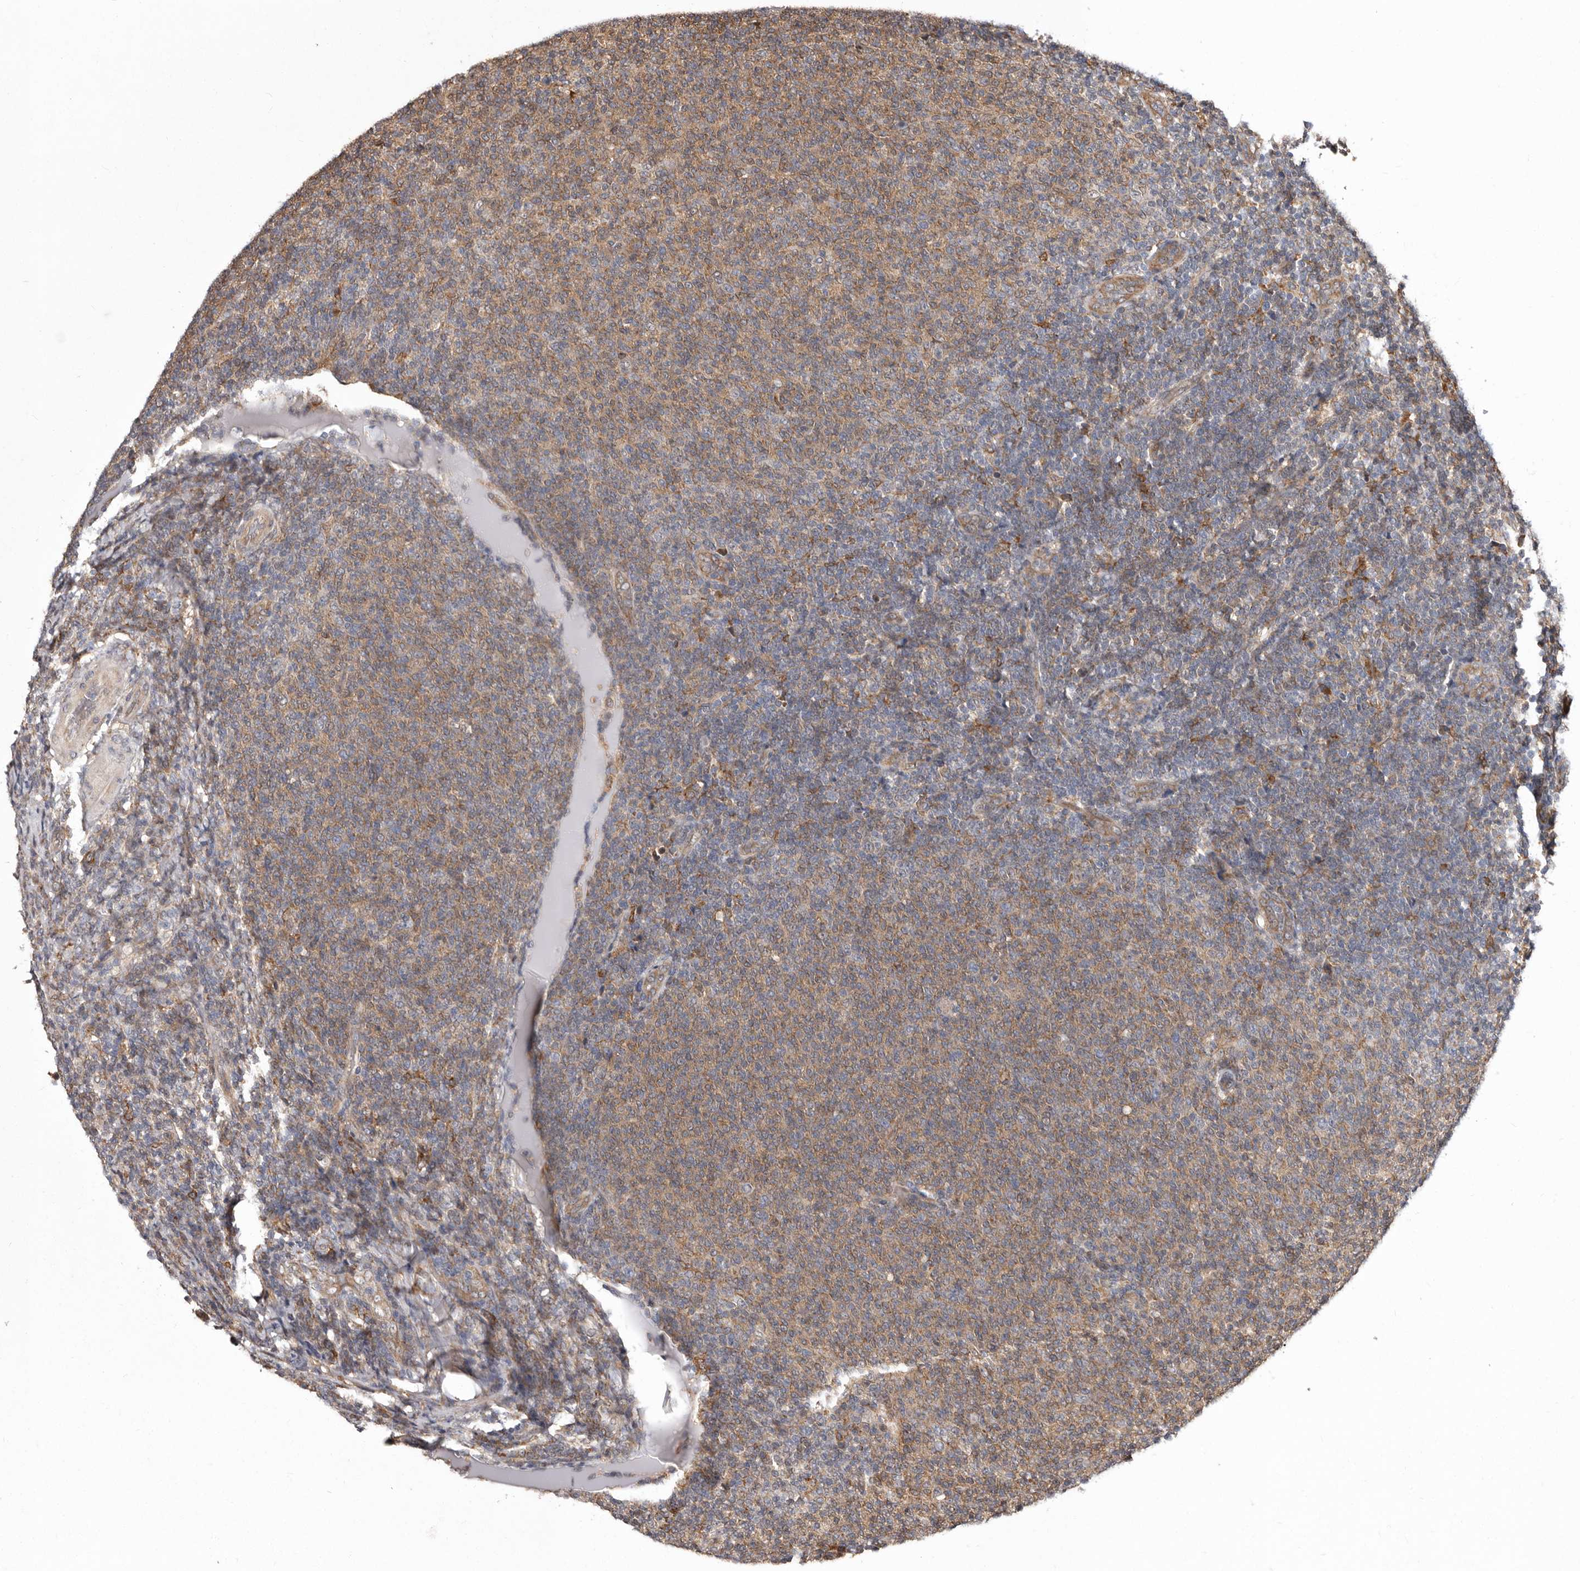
{"staining": {"intensity": "weak", "quantity": "25%-75%", "location": "cytoplasmic/membranous"}, "tissue": "lymphoma", "cell_type": "Tumor cells", "image_type": "cancer", "snomed": [{"axis": "morphology", "description": "Malignant lymphoma, non-Hodgkin's type, Low grade"}, {"axis": "topography", "description": "Lymph node"}], "caption": "The histopathology image shows a brown stain indicating the presence of a protein in the cytoplasmic/membranous of tumor cells in lymphoma.", "gene": "RRM2B", "patient": {"sex": "male", "age": 66}}